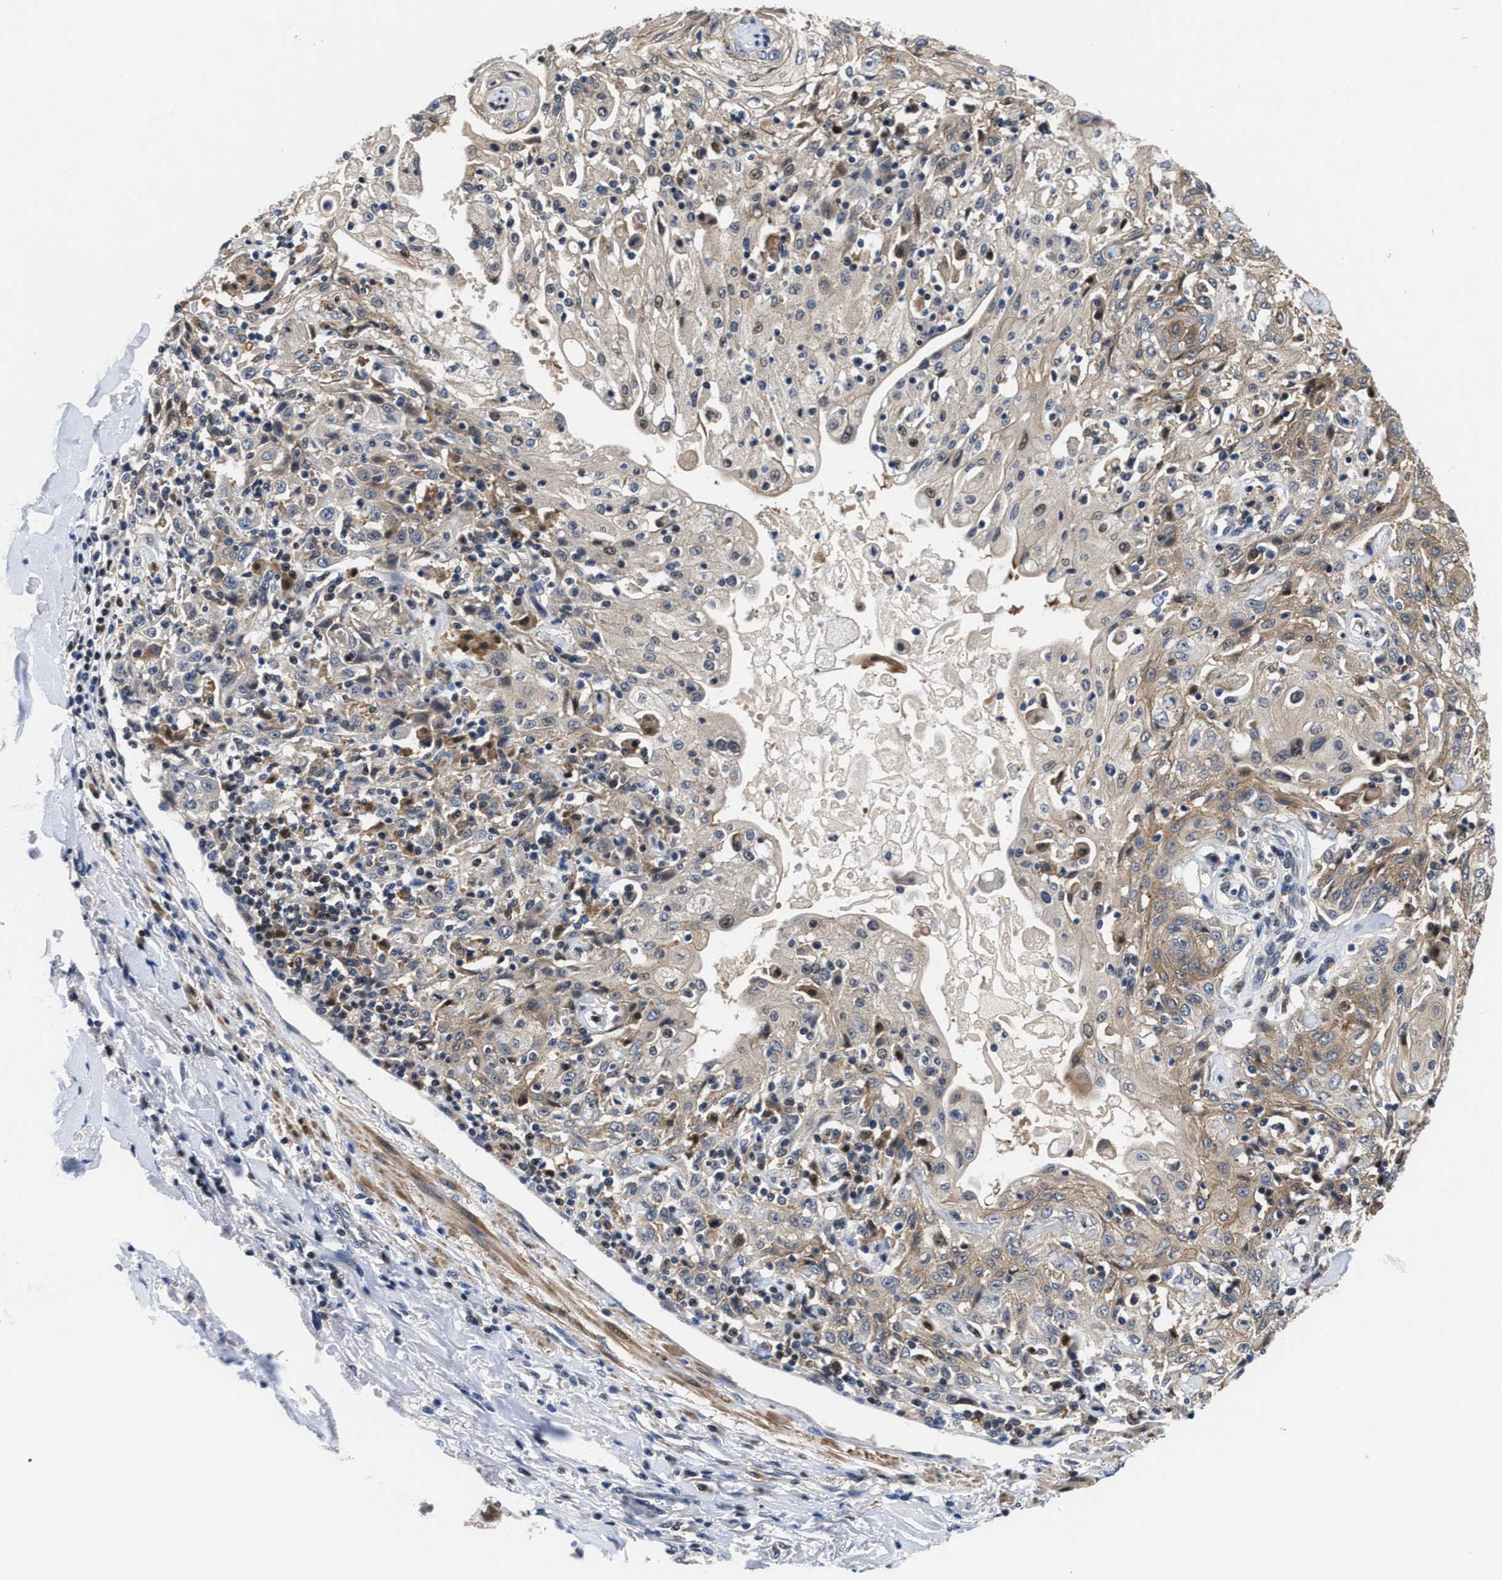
{"staining": {"intensity": "weak", "quantity": "25%-75%", "location": "cytoplasmic/membranous"}, "tissue": "skin cancer", "cell_type": "Tumor cells", "image_type": "cancer", "snomed": [{"axis": "morphology", "description": "Squamous cell carcinoma, NOS"}, {"axis": "morphology", "description": "Squamous cell carcinoma, metastatic, NOS"}, {"axis": "topography", "description": "Skin"}, {"axis": "topography", "description": "Lymph node"}], "caption": "IHC micrograph of neoplastic tissue: human metastatic squamous cell carcinoma (skin) stained using immunohistochemistry (IHC) exhibits low levels of weak protein expression localized specifically in the cytoplasmic/membranous of tumor cells, appearing as a cytoplasmic/membranous brown color.", "gene": "KIF12", "patient": {"sex": "male", "age": 75}}